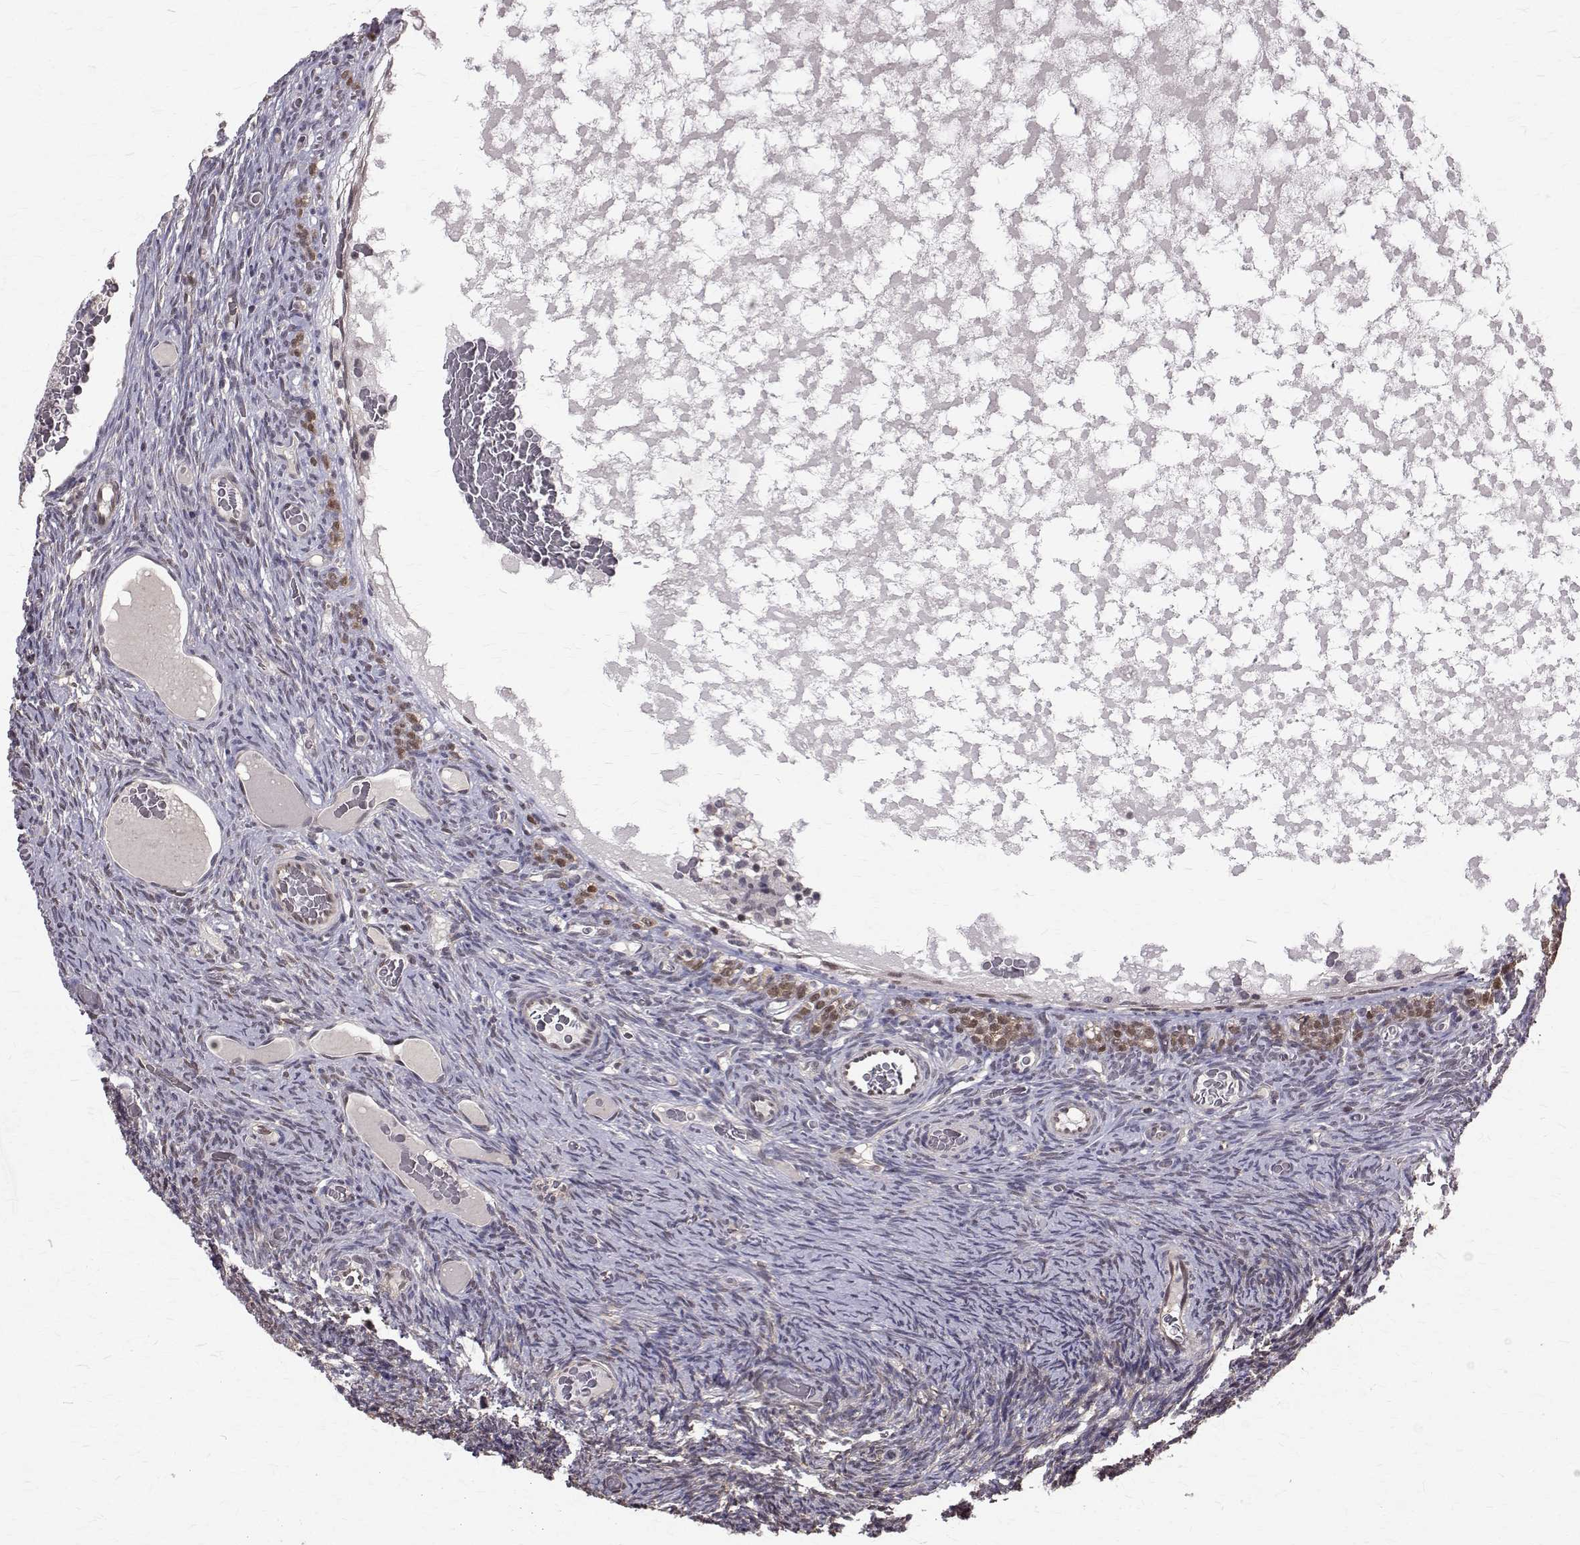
{"staining": {"intensity": "weak", "quantity": "25%-75%", "location": "nuclear"}, "tissue": "ovary", "cell_type": "Ovarian stroma cells", "image_type": "normal", "snomed": [{"axis": "morphology", "description": "Normal tissue, NOS"}, {"axis": "topography", "description": "Ovary"}], "caption": "IHC of normal ovary displays low levels of weak nuclear expression in about 25%-75% of ovarian stroma cells. The protein is shown in brown color, while the nuclei are stained blue.", "gene": "NIF3L1", "patient": {"sex": "female", "age": 34}}